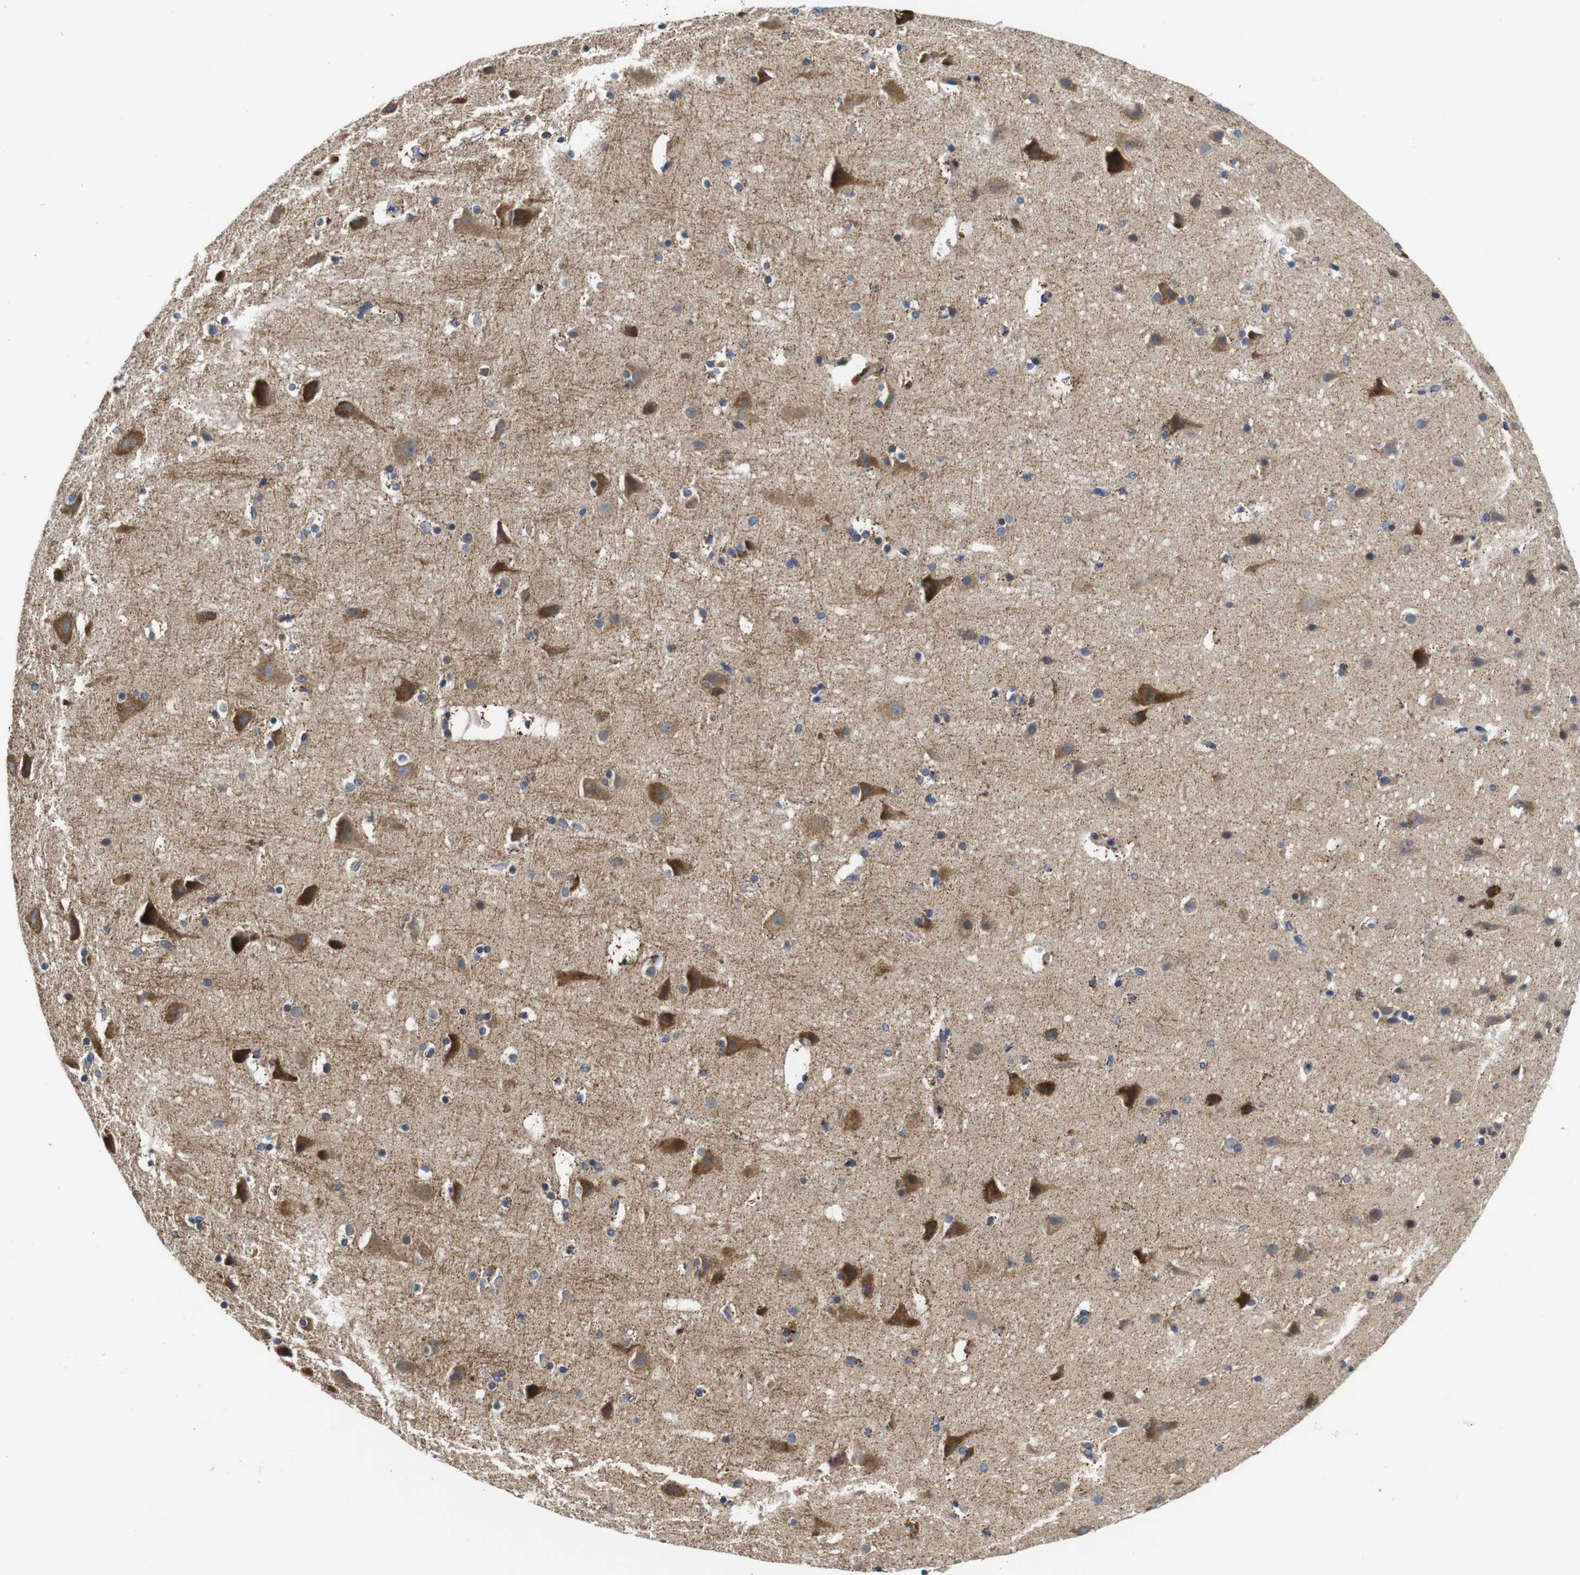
{"staining": {"intensity": "negative", "quantity": "none", "location": "none"}, "tissue": "cerebral cortex", "cell_type": "Endothelial cells", "image_type": "normal", "snomed": [{"axis": "morphology", "description": "Normal tissue, NOS"}, {"axis": "topography", "description": "Cerebral cortex"}], "caption": "Endothelial cells are negative for protein expression in unremarkable human cerebral cortex. The staining was performed using DAB to visualize the protein expression in brown, while the nuclei were stained in blue with hematoxylin (Magnification: 20x).", "gene": "MARCHF7", "patient": {"sex": "male", "age": 45}}